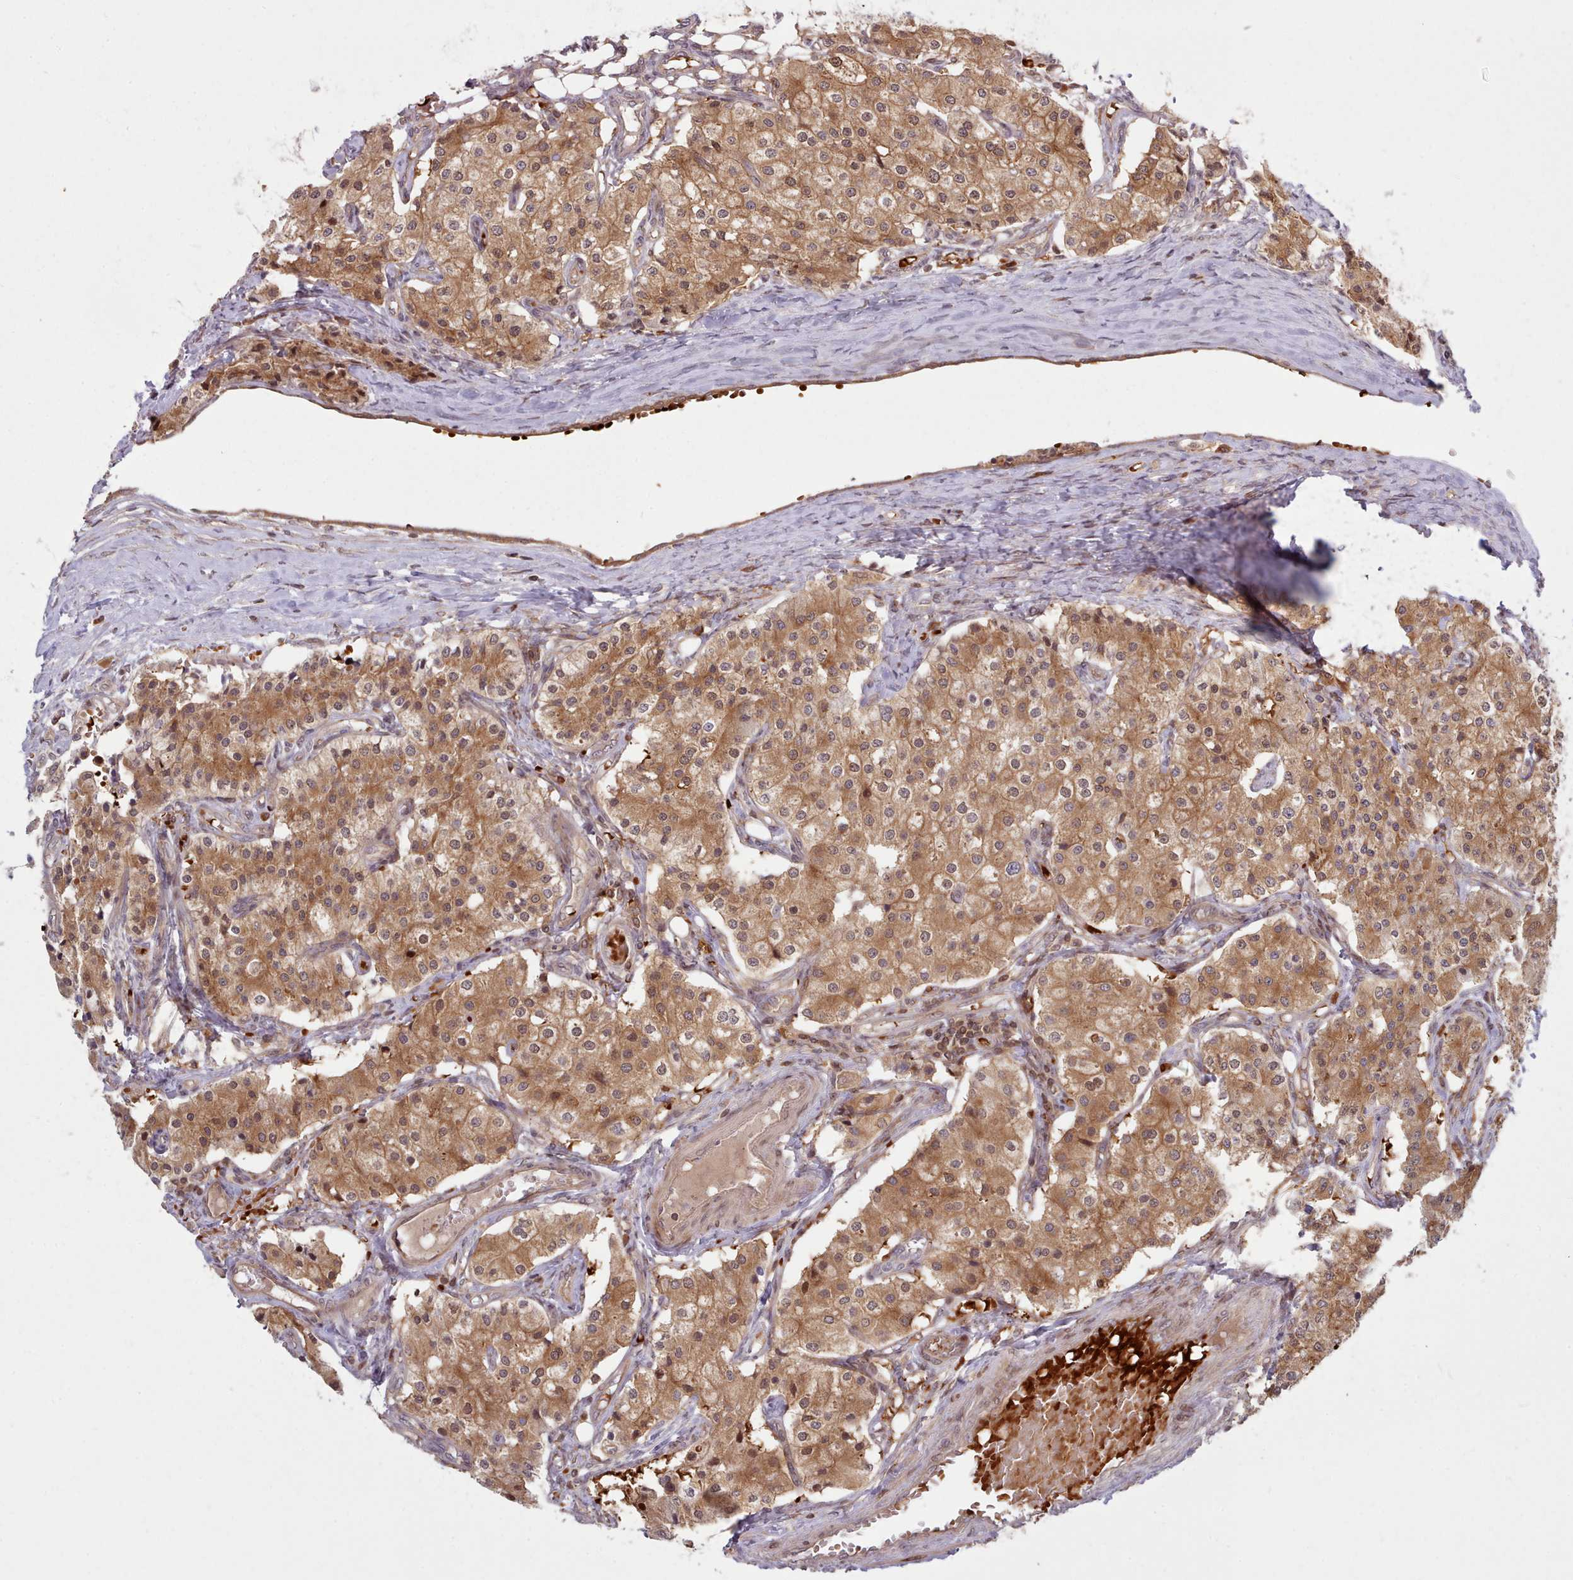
{"staining": {"intensity": "moderate", "quantity": ">75%", "location": "cytoplasmic/membranous"}, "tissue": "carcinoid", "cell_type": "Tumor cells", "image_type": "cancer", "snomed": [{"axis": "morphology", "description": "Carcinoid, malignant, NOS"}, {"axis": "topography", "description": "Colon"}], "caption": "Malignant carcinoid stained with a brown dye demonstrates moderate cytoplasmic/membranous positive expression in approximately >75% of tumor cells.", "gene": "UBE2G1", "patient": {"sex": "female", "age": 52}}